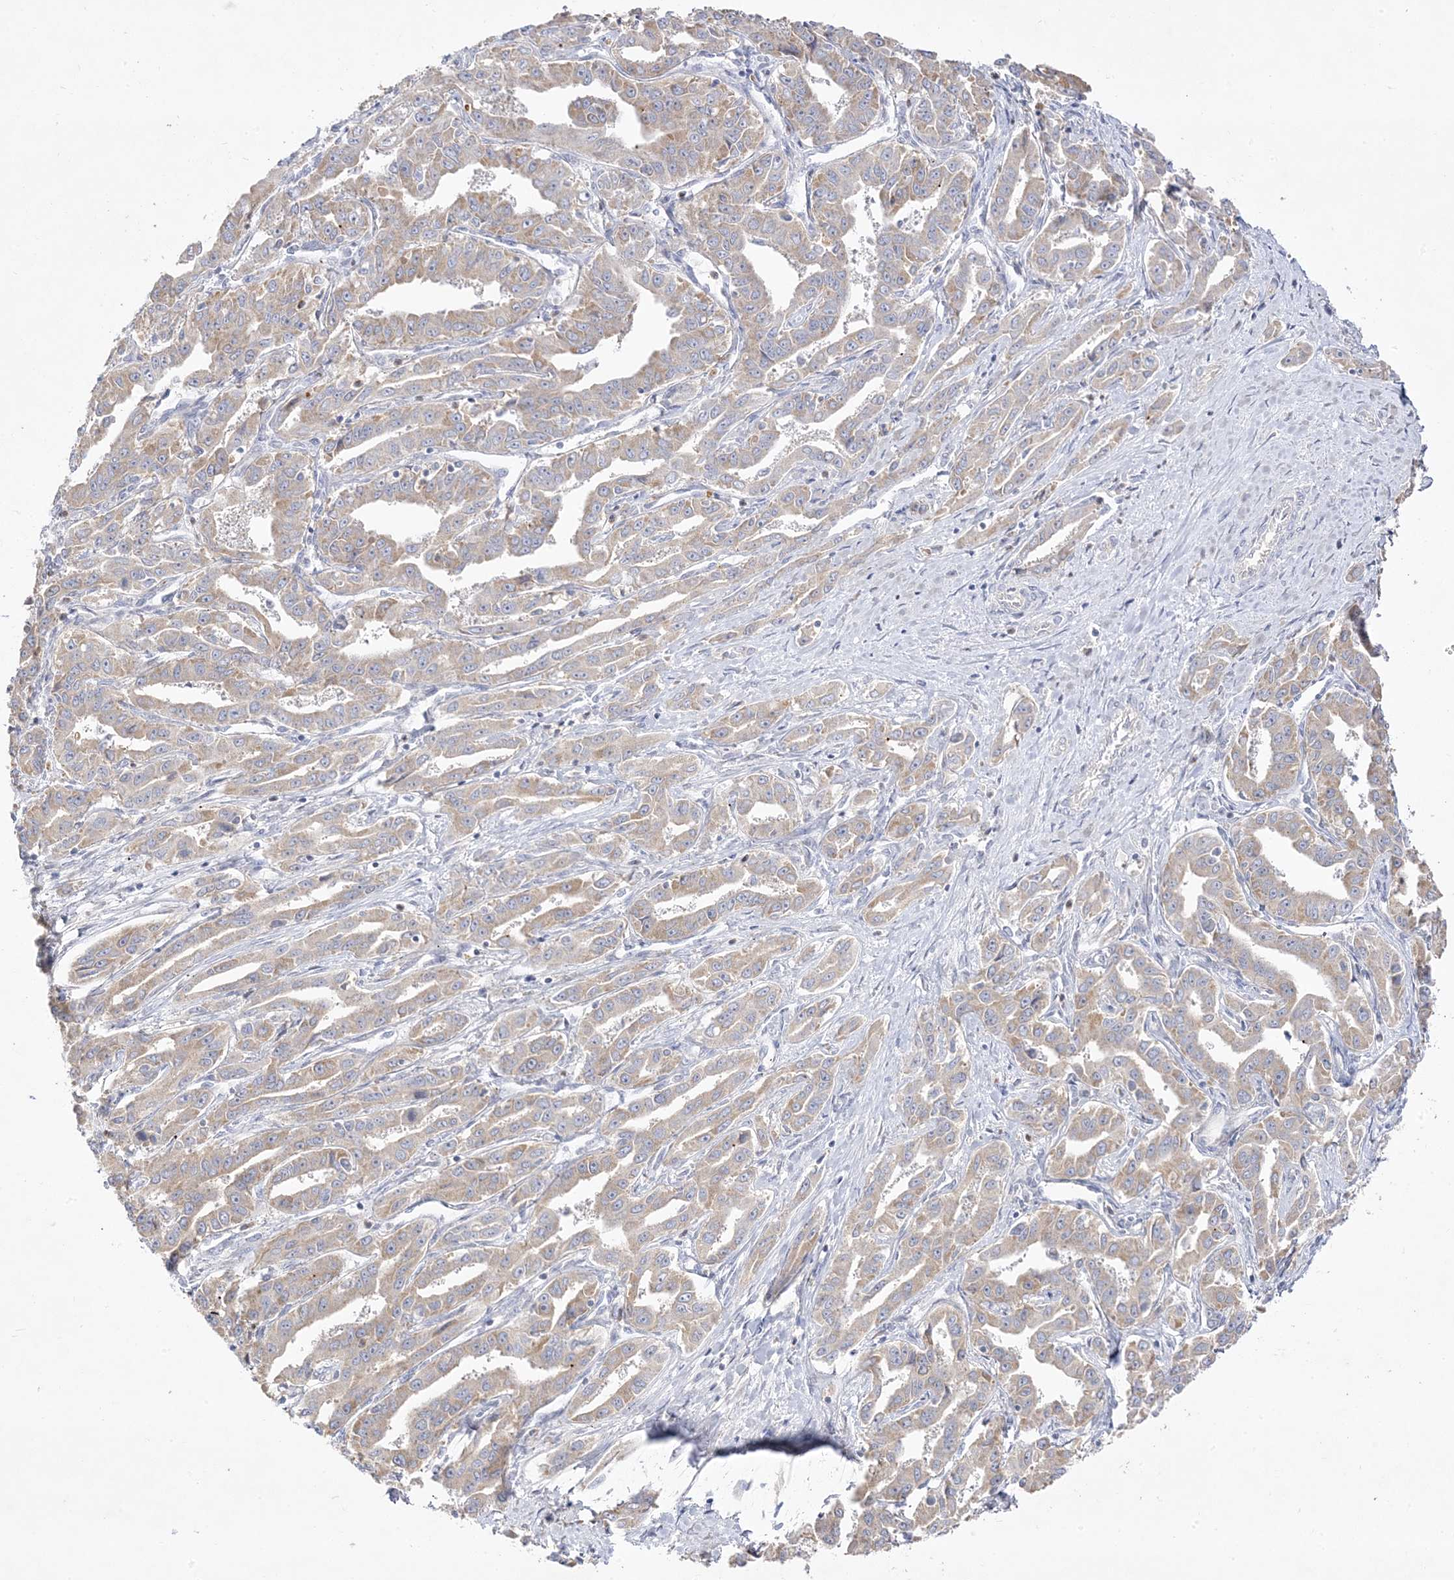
{"staining": {"intensity": "moderate", "quantity": "25%-75%", "location": "cytoplasmic/membranous"}, "tissue": "liver cancer", "cell_type": "Tumor cells", "image_type": "cancer", "snomed": [{"axis": "morphology", "description": "Cholangiocarcinoma"}, {"axis": "topography", "description": "Liver"}], "caption": "This micrograph demonstrates immunohistochemistry (IHC) staining of human cholangiocarcinoma (liver), with medium moderate cytoplasmic/membranous staining in approximately 25%-75% of tumor cells.", "gene": "TRANK1", "patient": {"sex": "male", "age": 59}}